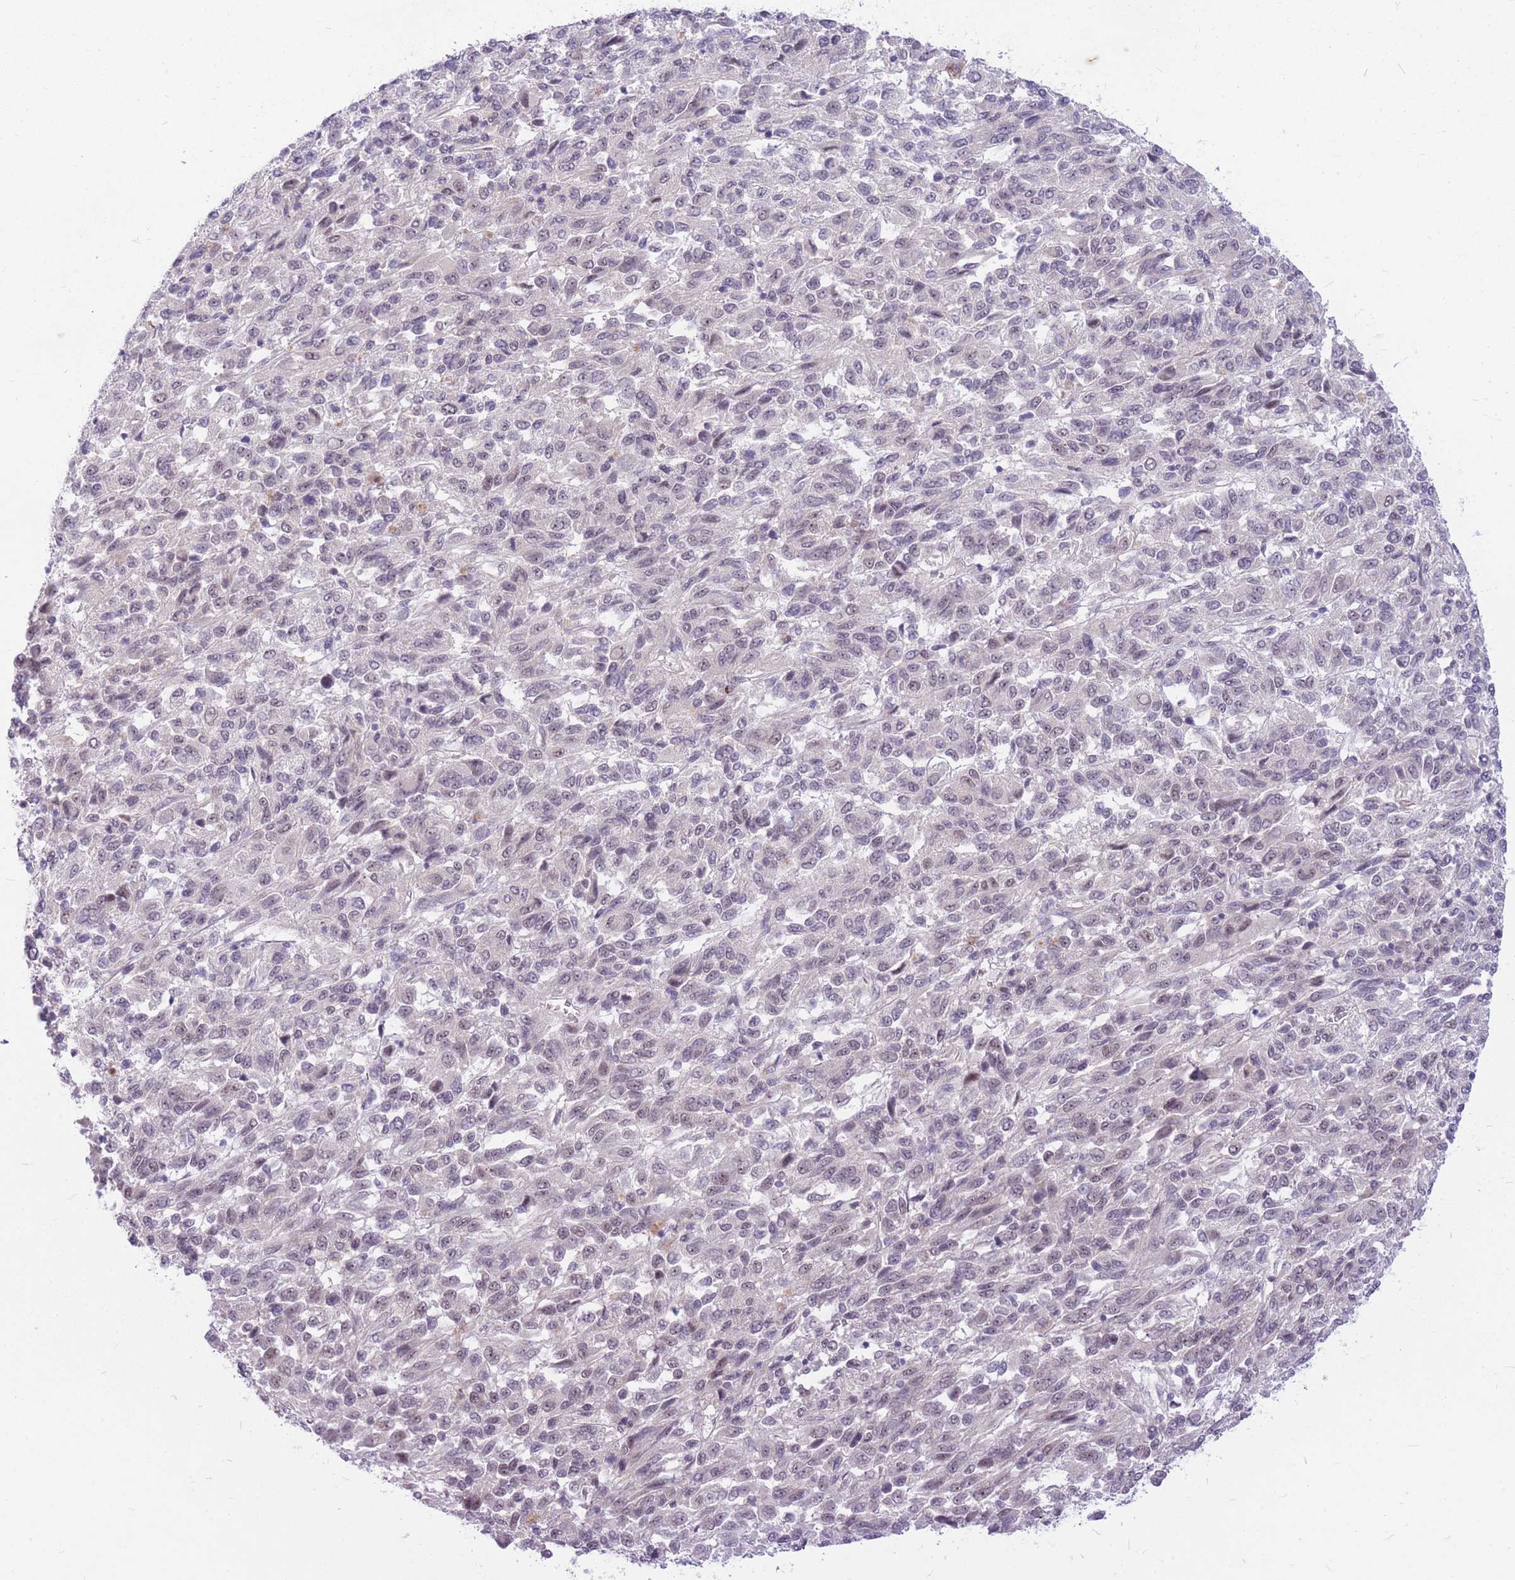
{"staining": {"intensity": "negative", "quantity": "none", "location": "none"}, "tissue": "melanoma", "cell_type": "Tumor cells", "image_type": "cancer", "snomed": [{"axis": "morphology", "description": "Malignant melanoma, Metastatic site"}, {"axis": "topography", "description": "Lung"}], "caption": "High power microscopy histopathology image of an immunohistochemistry micrograph of malignant melanoma (metastatic site), revealing no significant positivity in tumor cells. Nuclei are stained in blue.", "gene": "ERCC2", "patient": {"sex": "male", "age": 64}}